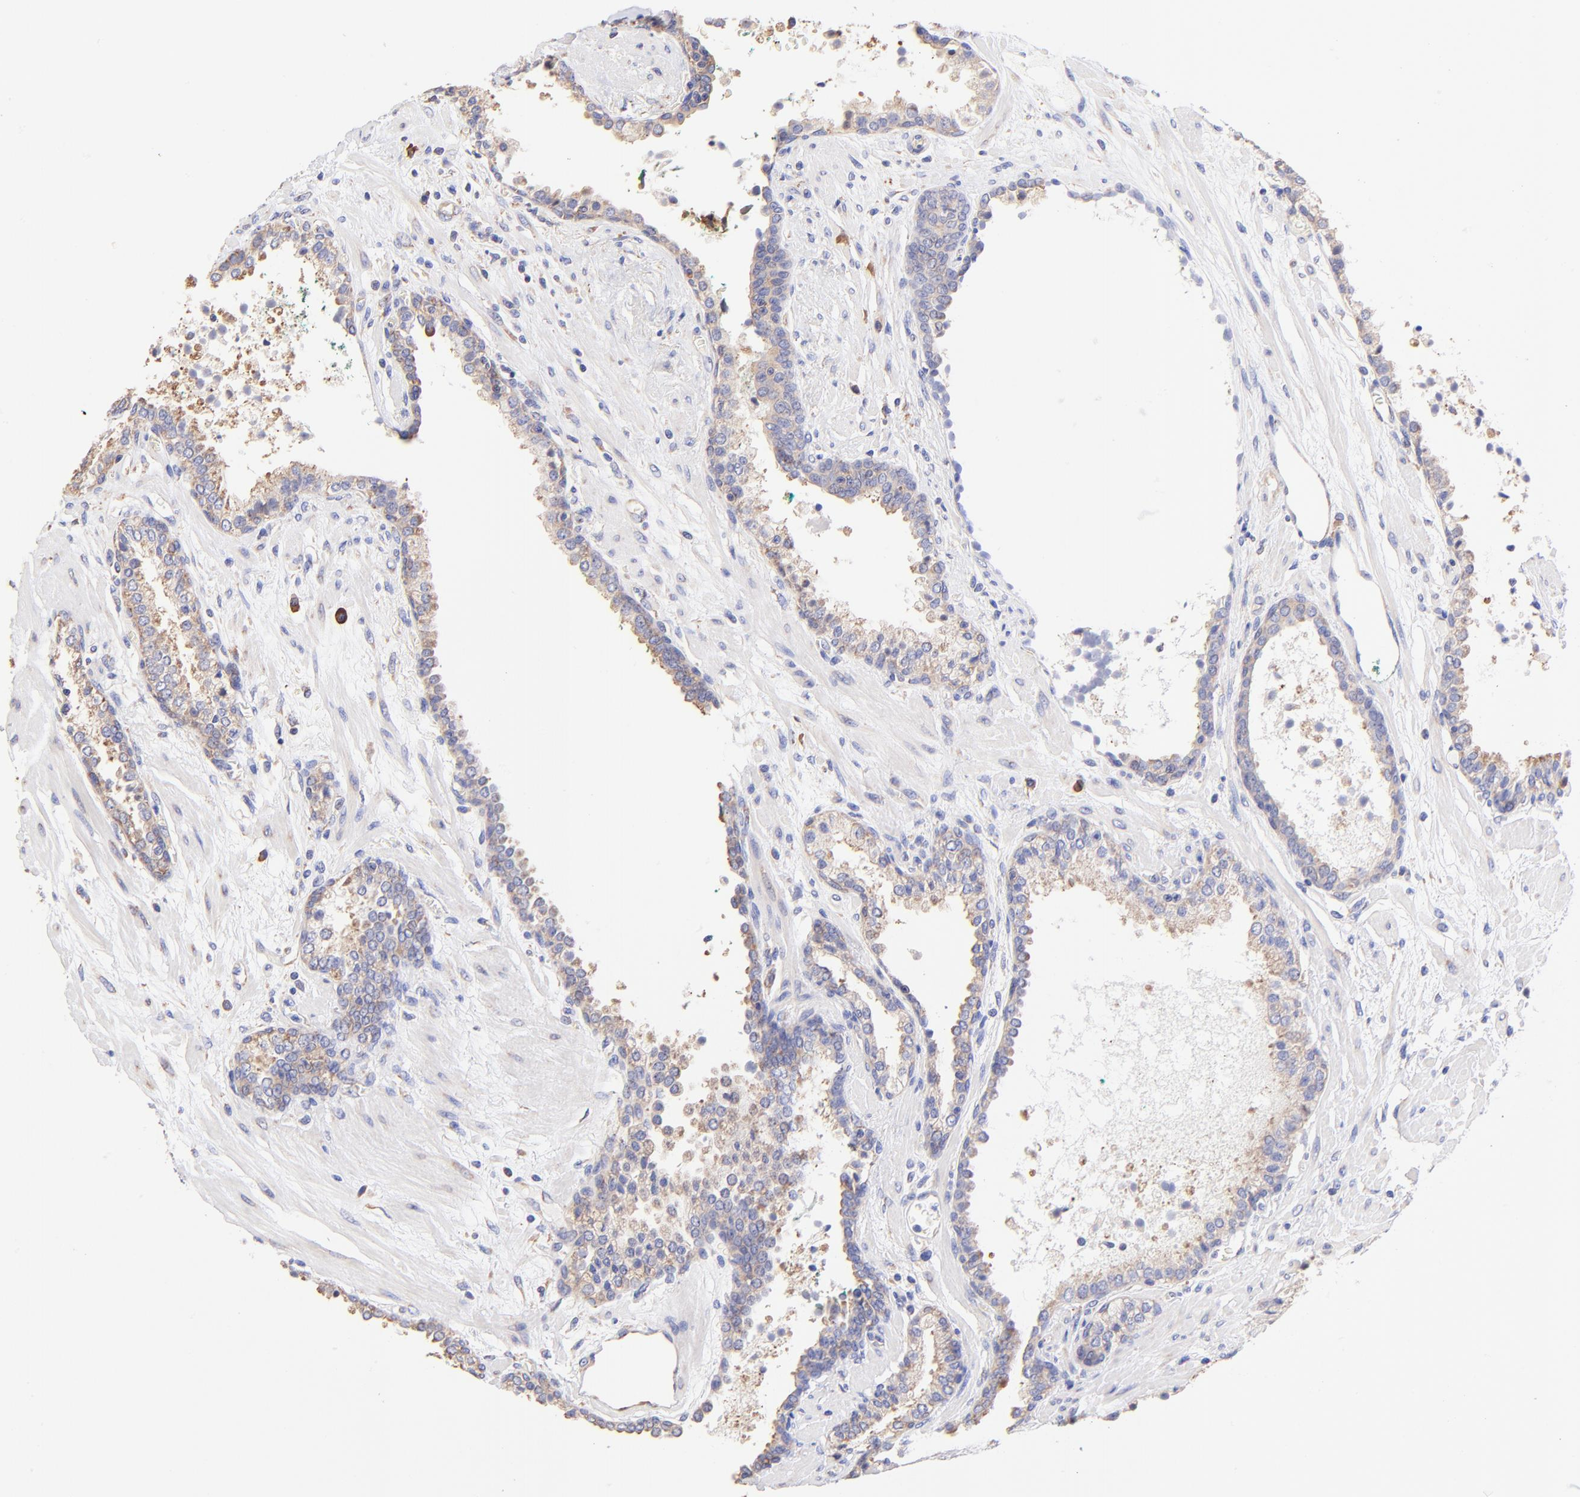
{"staining": {"intensity": "moderate", "quantity": ">75%", "location": "cytoplasmic/membranous"}, "tissue": "prostate cancer", "cell_type": "Tumor cells", "image_type": "cancer", "snomed": [{"axis": "morphology", "description": "Adenocarcinoma, Medium grade"}, {"axis": "topography", "description": "Prostate"}], "caption": "High-power microscopy captured an immunohistochemistry histopathology image of adenocarcinoma (medium-grade) (prostate), revealing moderate cytoplasmic/membranous expression in about >75% of tumor cells. (DAB = brown stain, brightfield microscopy at high magnification).", "gene": "RPL30", "patient": {"sex": "male", "age": 70}}